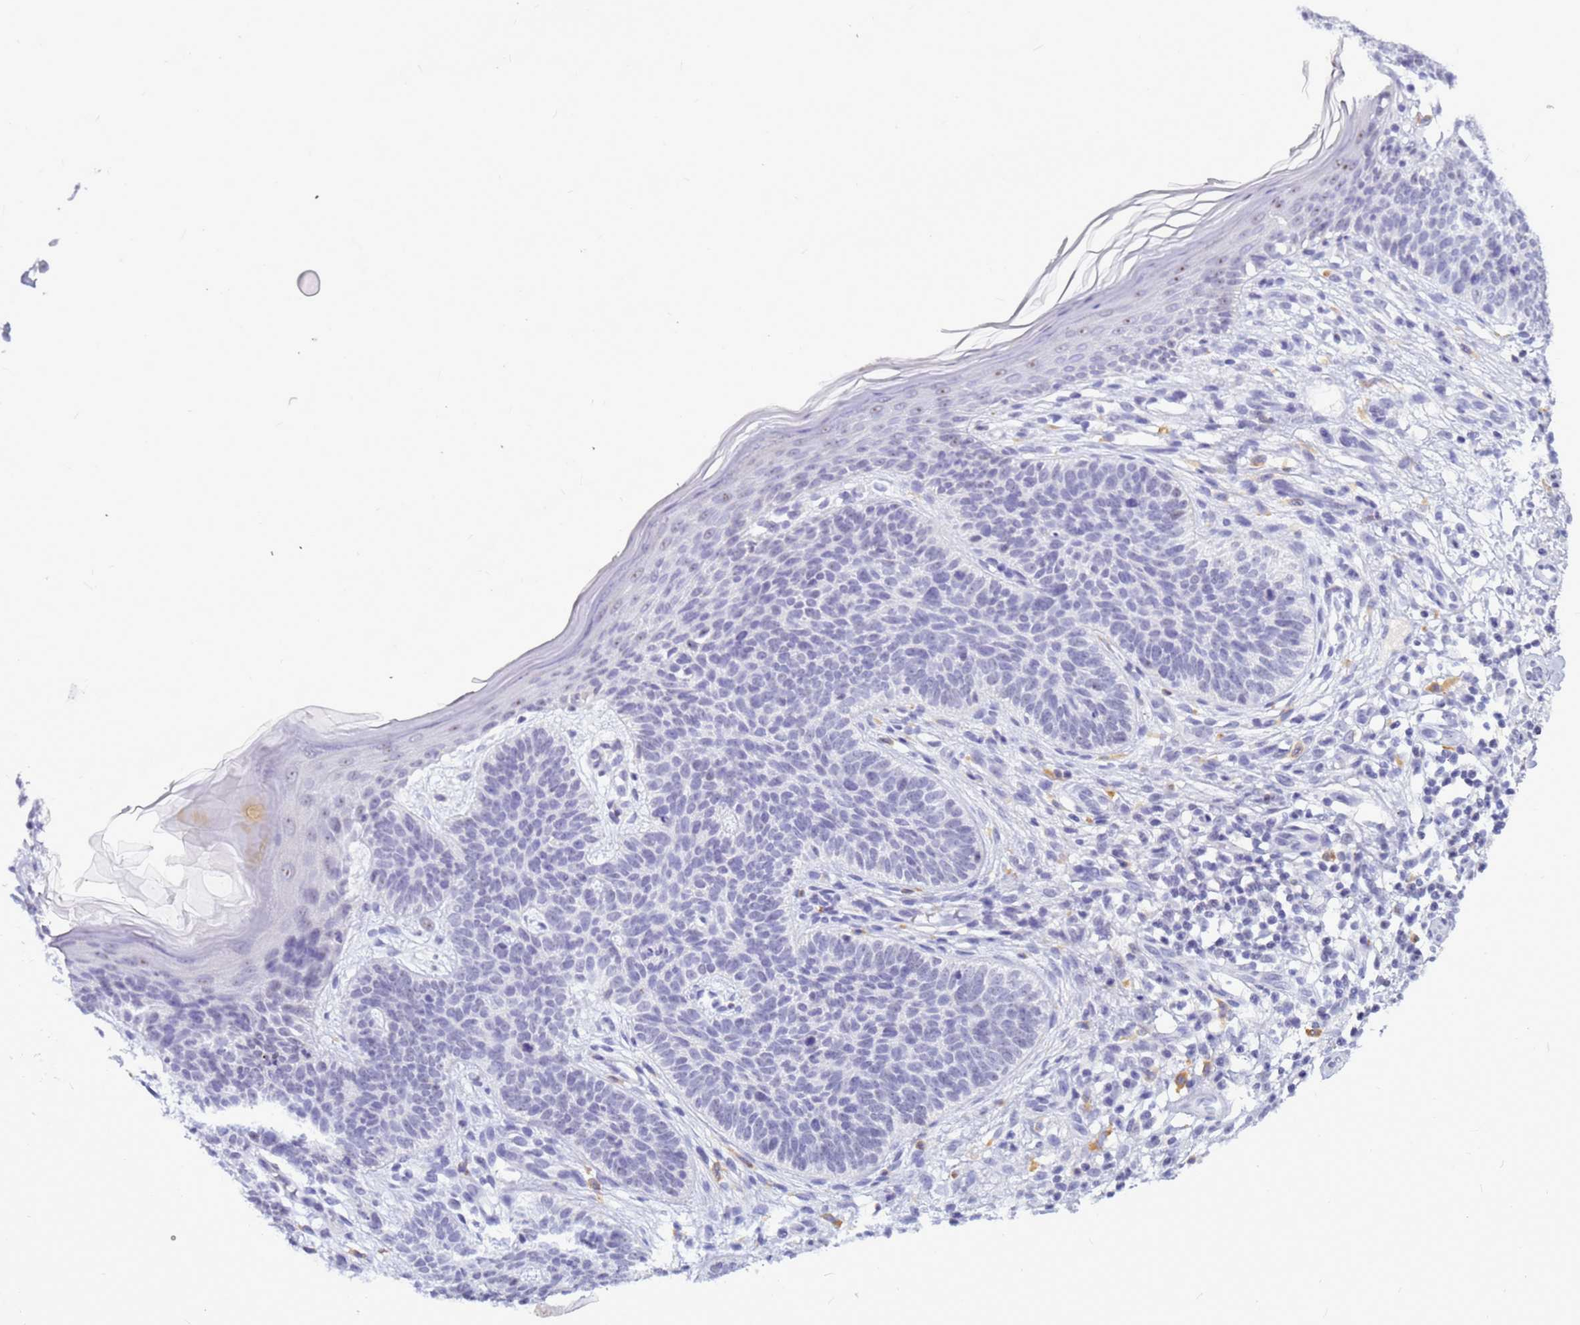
{"staining": {"intensity": "negative", "quantity": "none", "location": "none"}, "tissue": "skin cancer", "cell_type": "Tumor cells", "image_type": "cancer", "snomed": [{"axis": "morphology", "description": "Basal cell carcinoma"}, {"axis": "topography", "description": "Skin"}], "caption": "This image is of skin cancer (basal cell carcinoma) stained with immunohistochemistry to label a protein in brown with the nuclei are counter-stained blue. There is no staining in tumor cells.", "gene": "DMRTC2", "patient": {"sex": "female", "age": 66}}